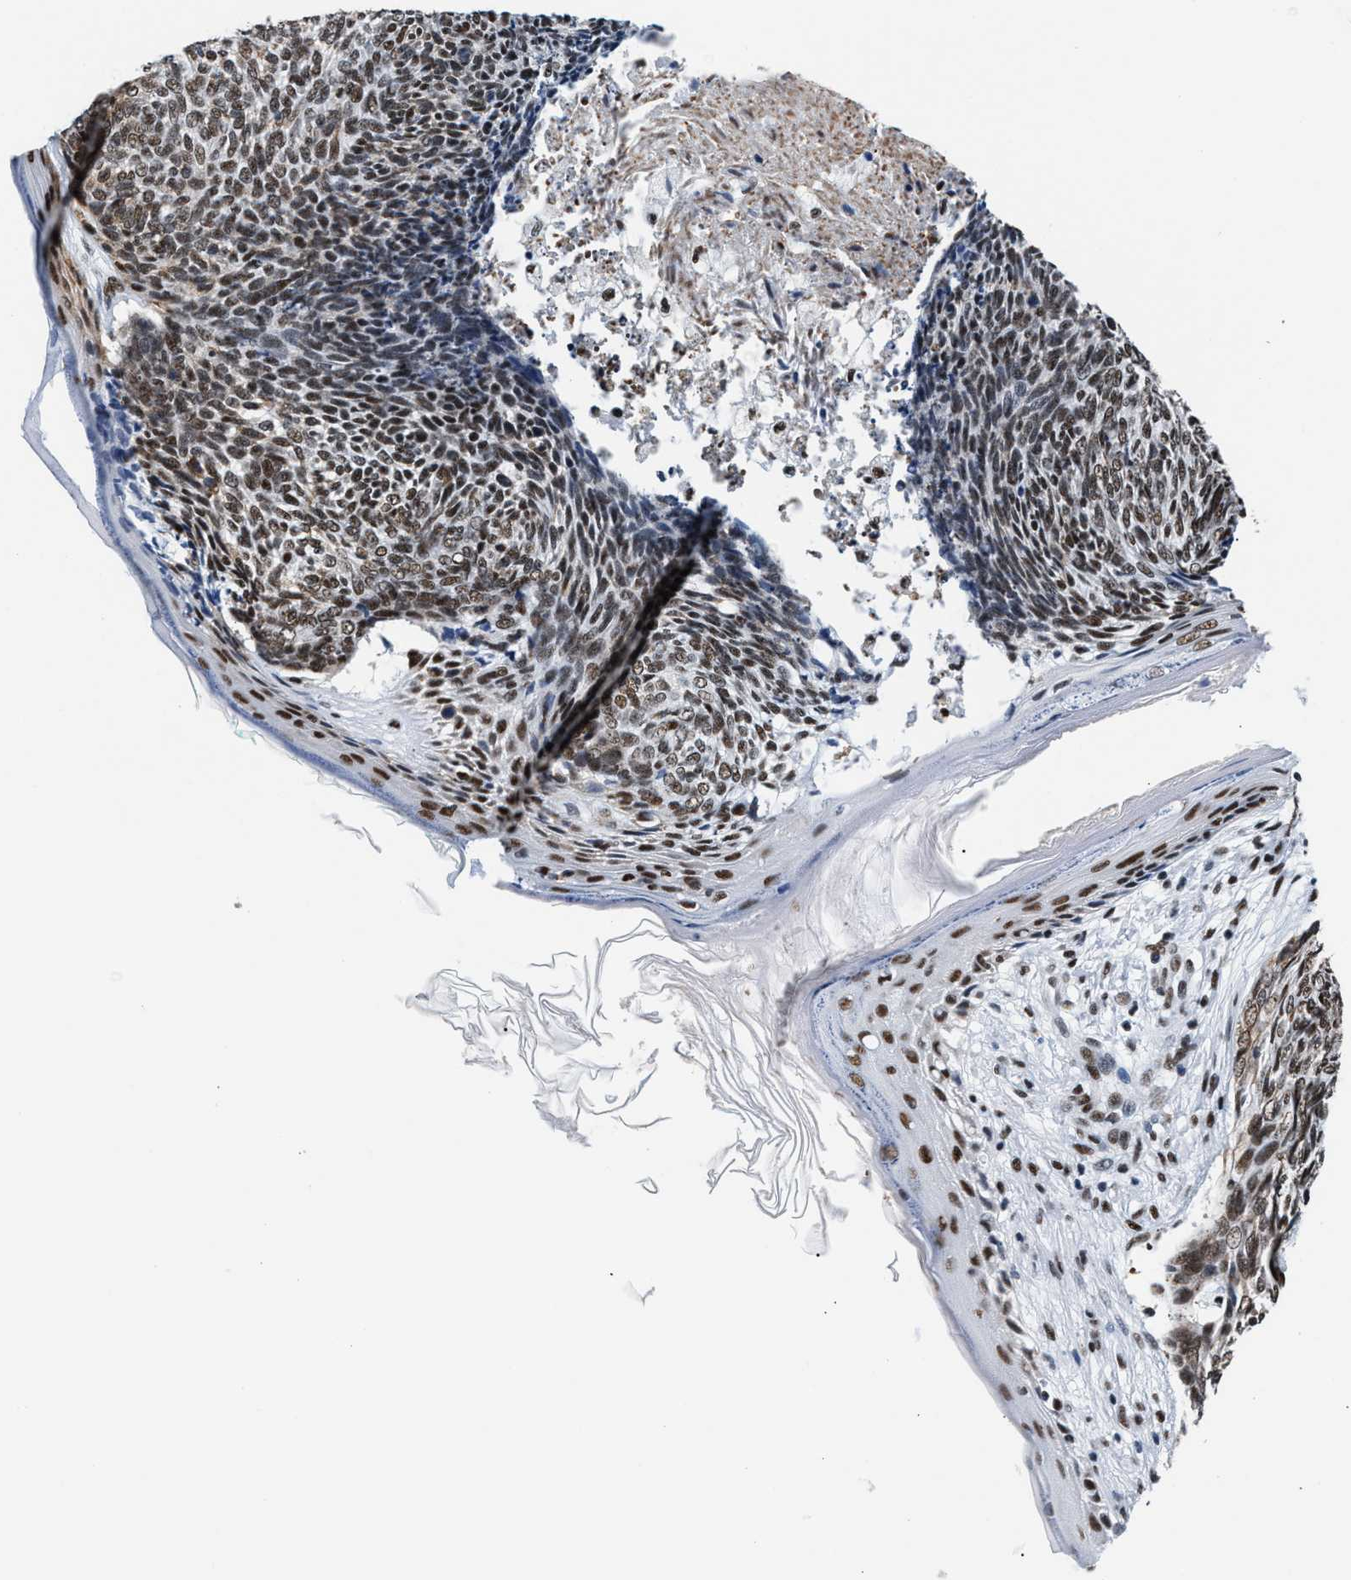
{"staining": {"intensity": "moderate", "quantity": ">75%", "location": "nuclear"}, "tissue": "skin cancer", "cell_type": "Tumor cells", "image_type": "cancer", "snomed": [{"axis": "morphology", "description": "Basal cell carcinoma"}, {"axis": "topography", "description": "Skin"}], "caption": "Human skin cancer (basal cell carcinoma) stained with a brown dye displays moderate nuclear positive expression in about >75% of tumor cells.", "gene": "RAD50", "patient": {"sex": "female", "age": 84}}